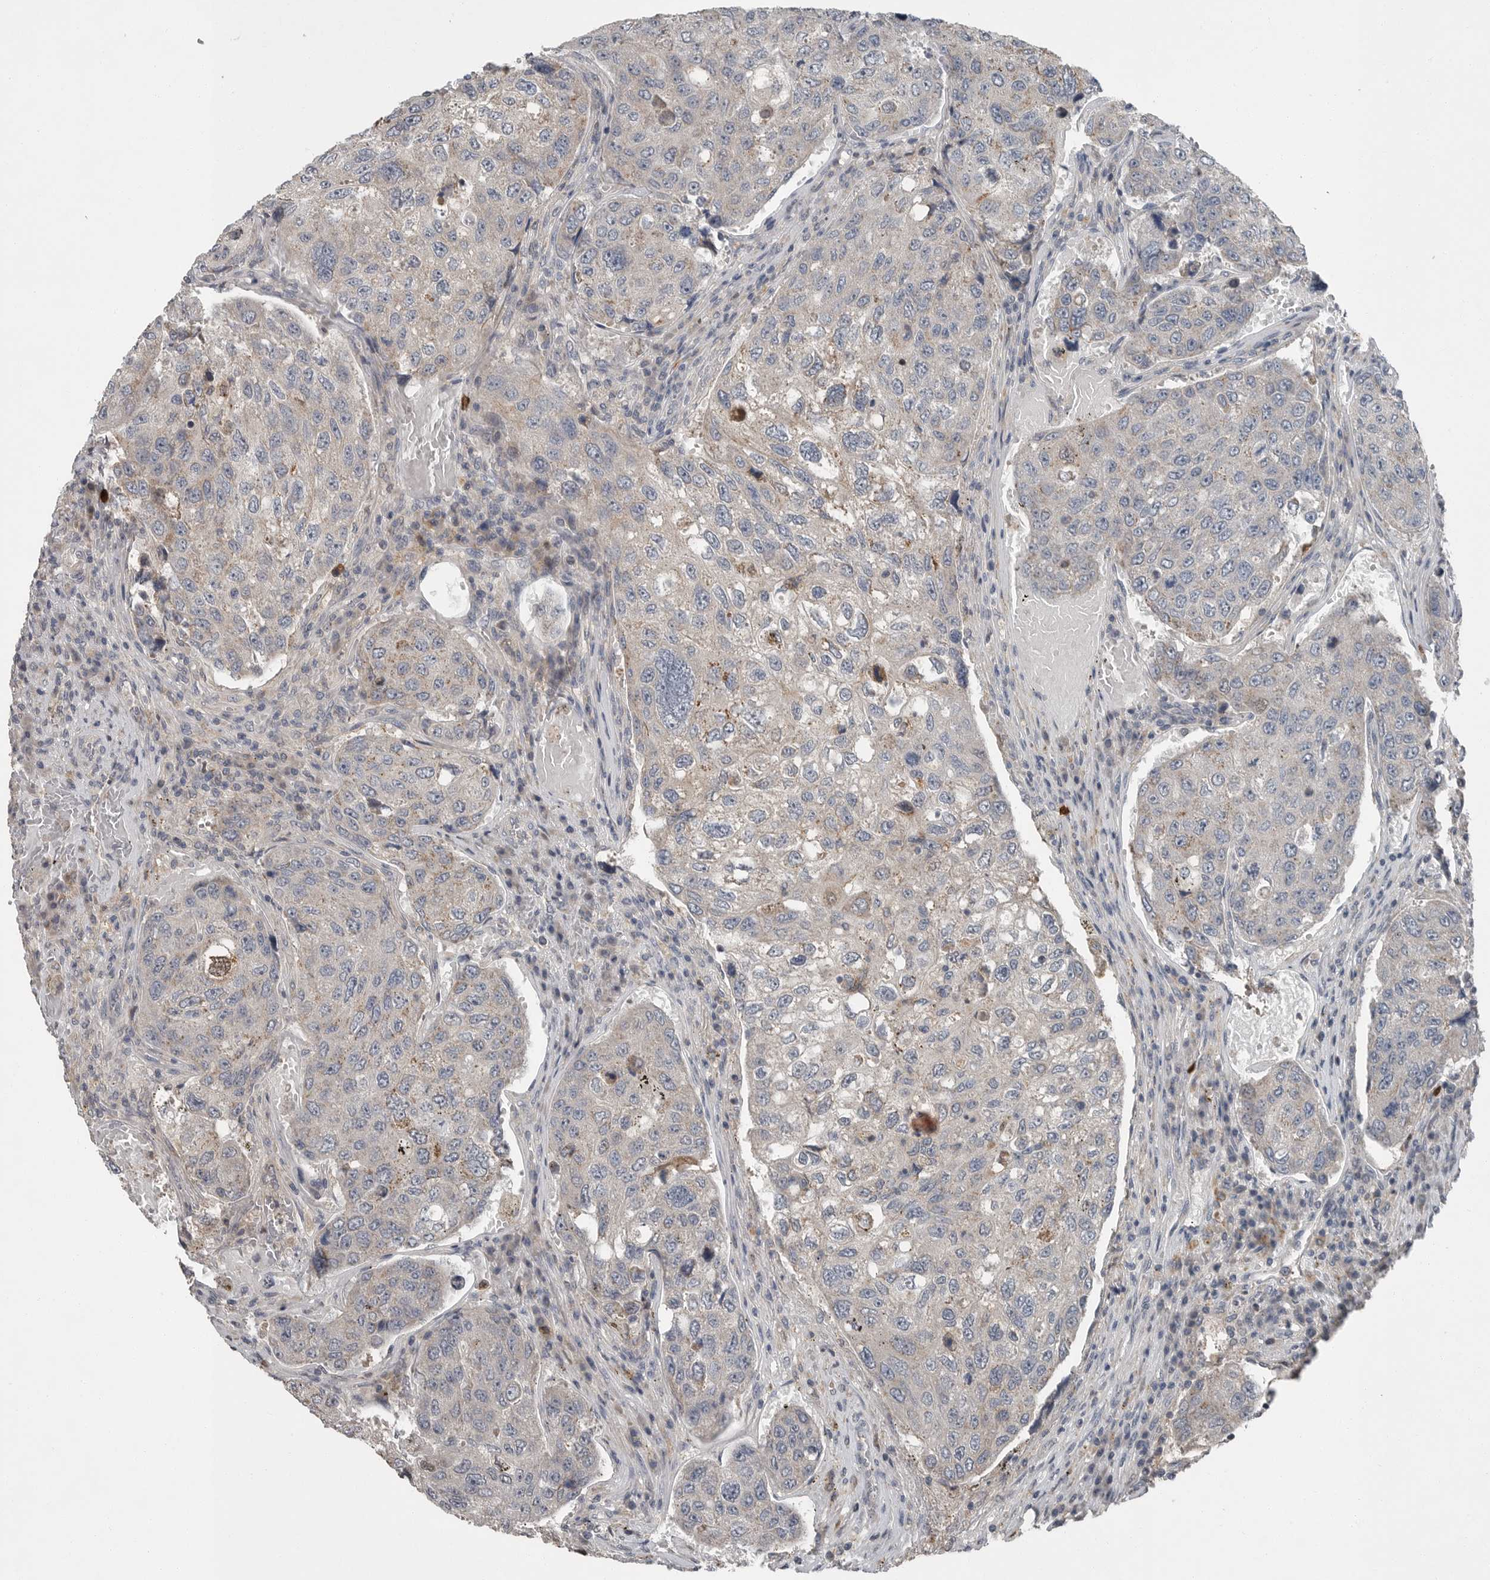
{"staining": {"intensity": "weak", "quantity": "<25%", "location": "cytoplasmic/membranous"}, "tissue": "urothelial cancer", "cell_type": "Tumor cells", "image_type": "cancer", "snomed": [{"axis": "morphology", "description": "Urothelial carcinoma, High grade"}, {"axis": "topography", "description": "Lymph node"}, {"axis": "topography", "description": "Urinary bladder"}], "caption": "A high-resolution photomicrograph shows immunohistochemistry (IHC) staining of high-grade urothelial carcinoma, which shows no significant positivity in tumor cells. Brightfield microscopy of immunohistochemistry stained with DAB (brown) and hematoxylin (blue), captured at high magnification.", "gene": "SCP2", "patient": {"sex": "male", "age": 51}}